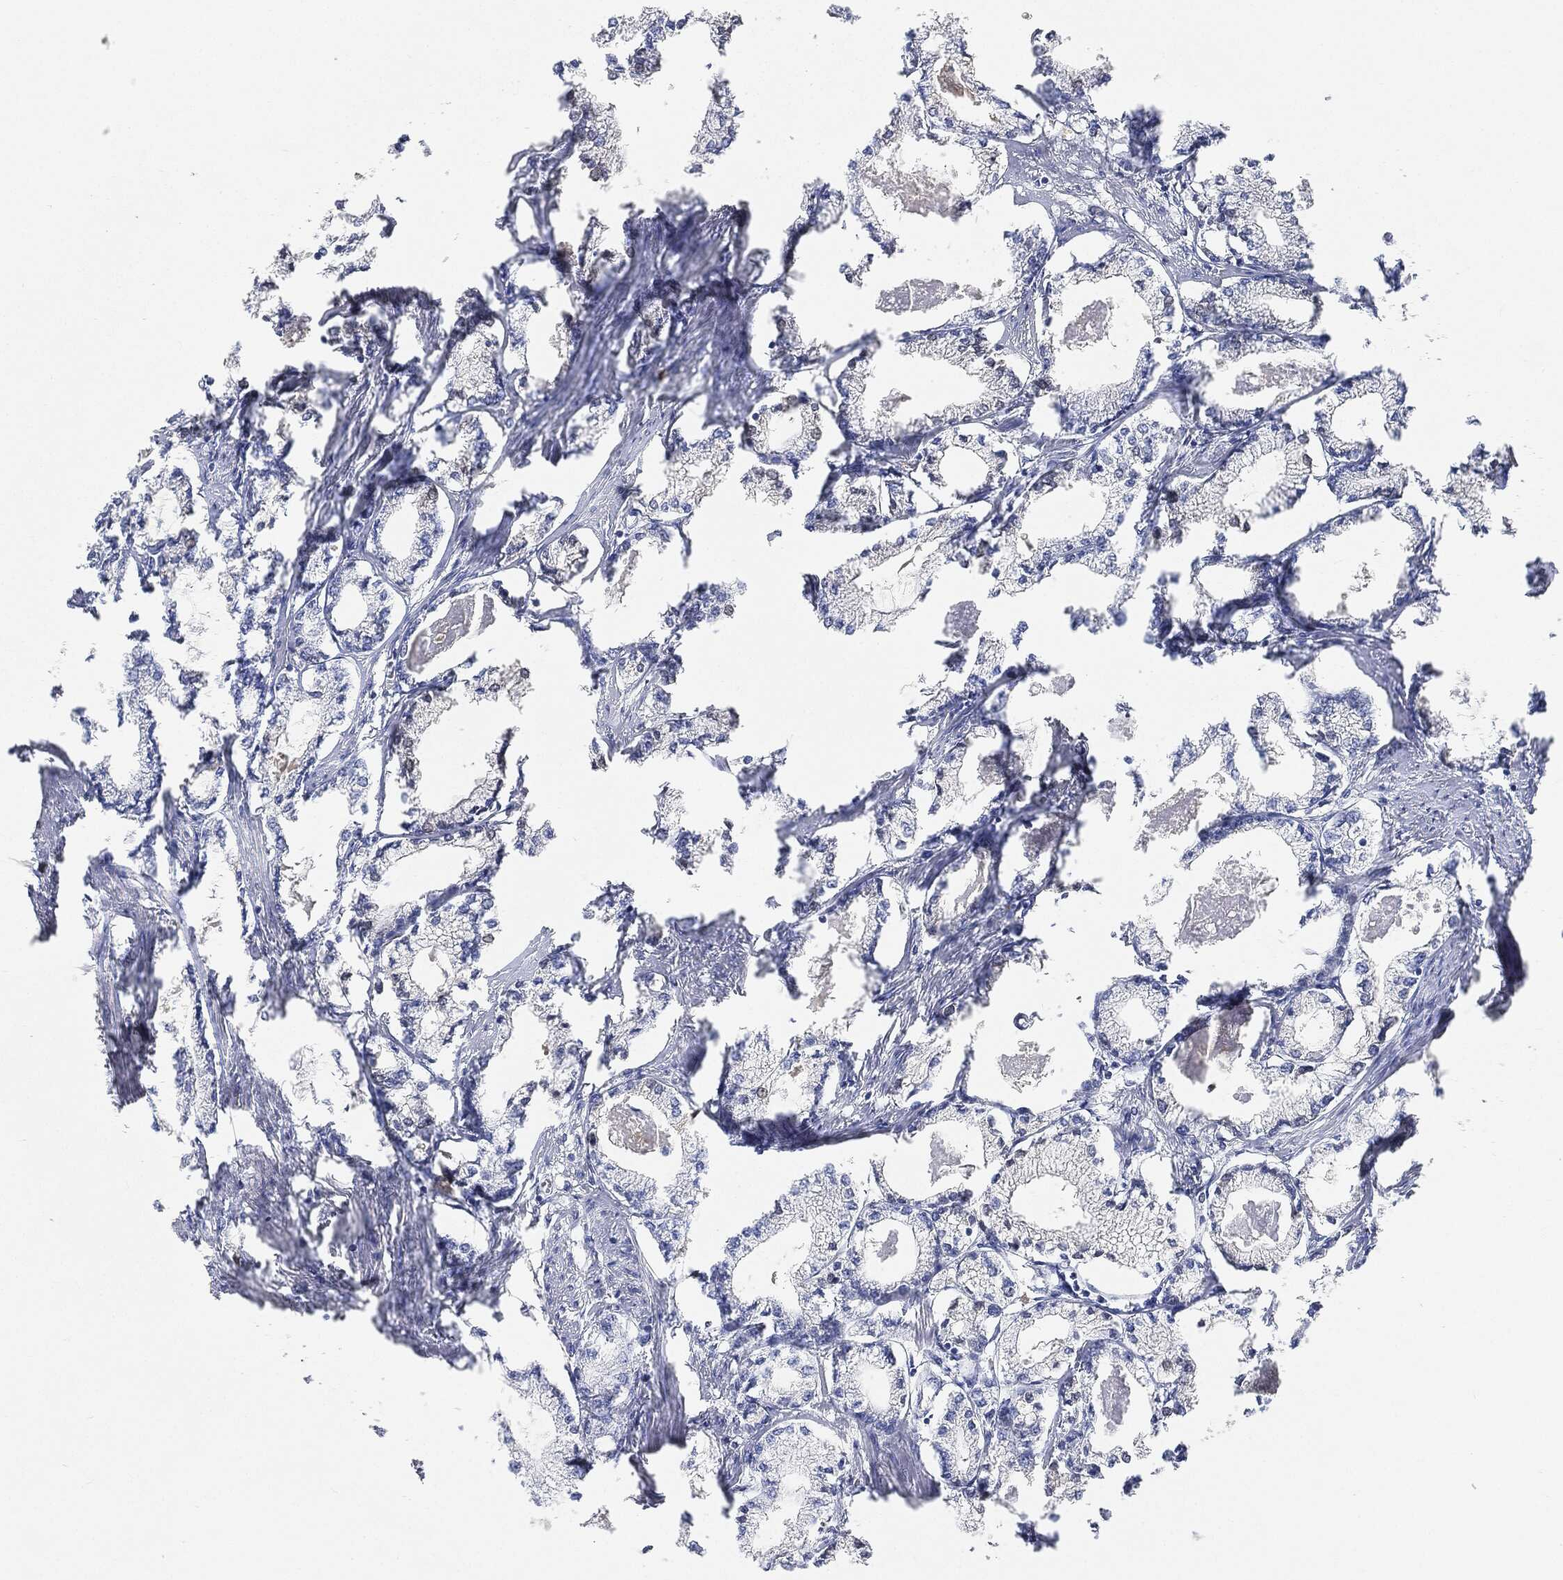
{"staining": {"intensity": "negative", "quantity": "none", "location": "none"}, "tissue": "prostate cancer", "cell_type": "Tumor cells", "image_type": "cancer", "snomed": [{"axis": "morphology", "description": "Adenocarcinoma, NOS"}, {"axis": "topography", "description": "Prostate"}], "caption": "High power microscopy photomicrograph of an immunohistochemistry (IHC) micrograph of prostate adenocarcinoma, revealing no significant staining in tumor cells.", "gene": "IGLV6-57", "patient": {"sex": "male", "age": 56}}